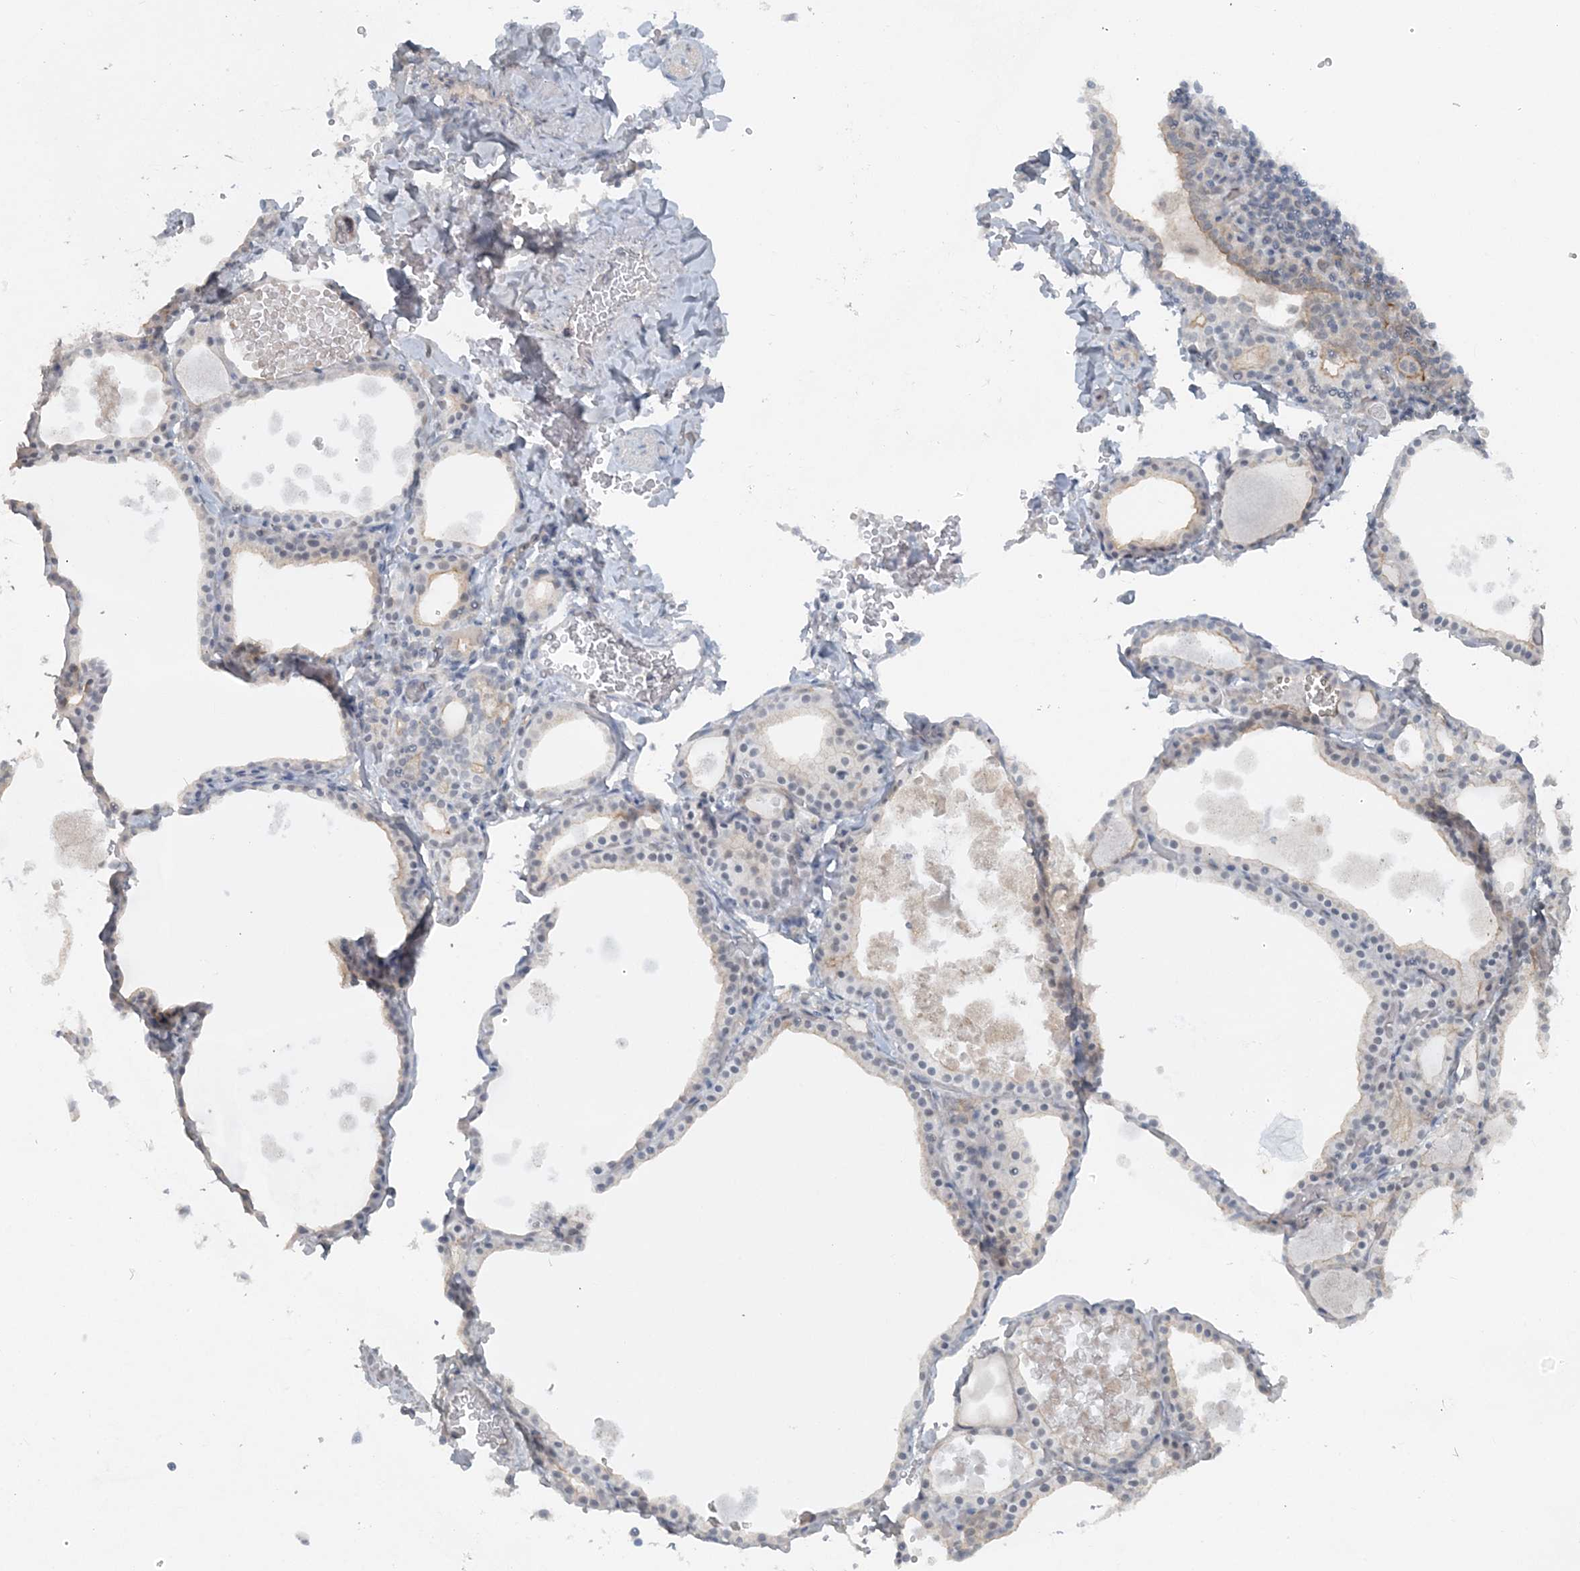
{"staining": {"intensity": "weak", "quantity": "<25%", "location": "cytoplasmic/membranous"}, "tissue": "thyroid gland", "cell_type": "Glandular cells", "image_type": "normal", "snomed": [{"axis": "morphology", "description": "Normal tissue, NOS"}, {"axis": "topography", "description": "Thyroid gland"}], "caption": "A photomicrograph of human thyroid gland is negative for staining in glandular cells. (IHC, brightfield microscopy, high magnification).", "gene": "ATP11A", "patient": {"sex": "male", "age": 56}}